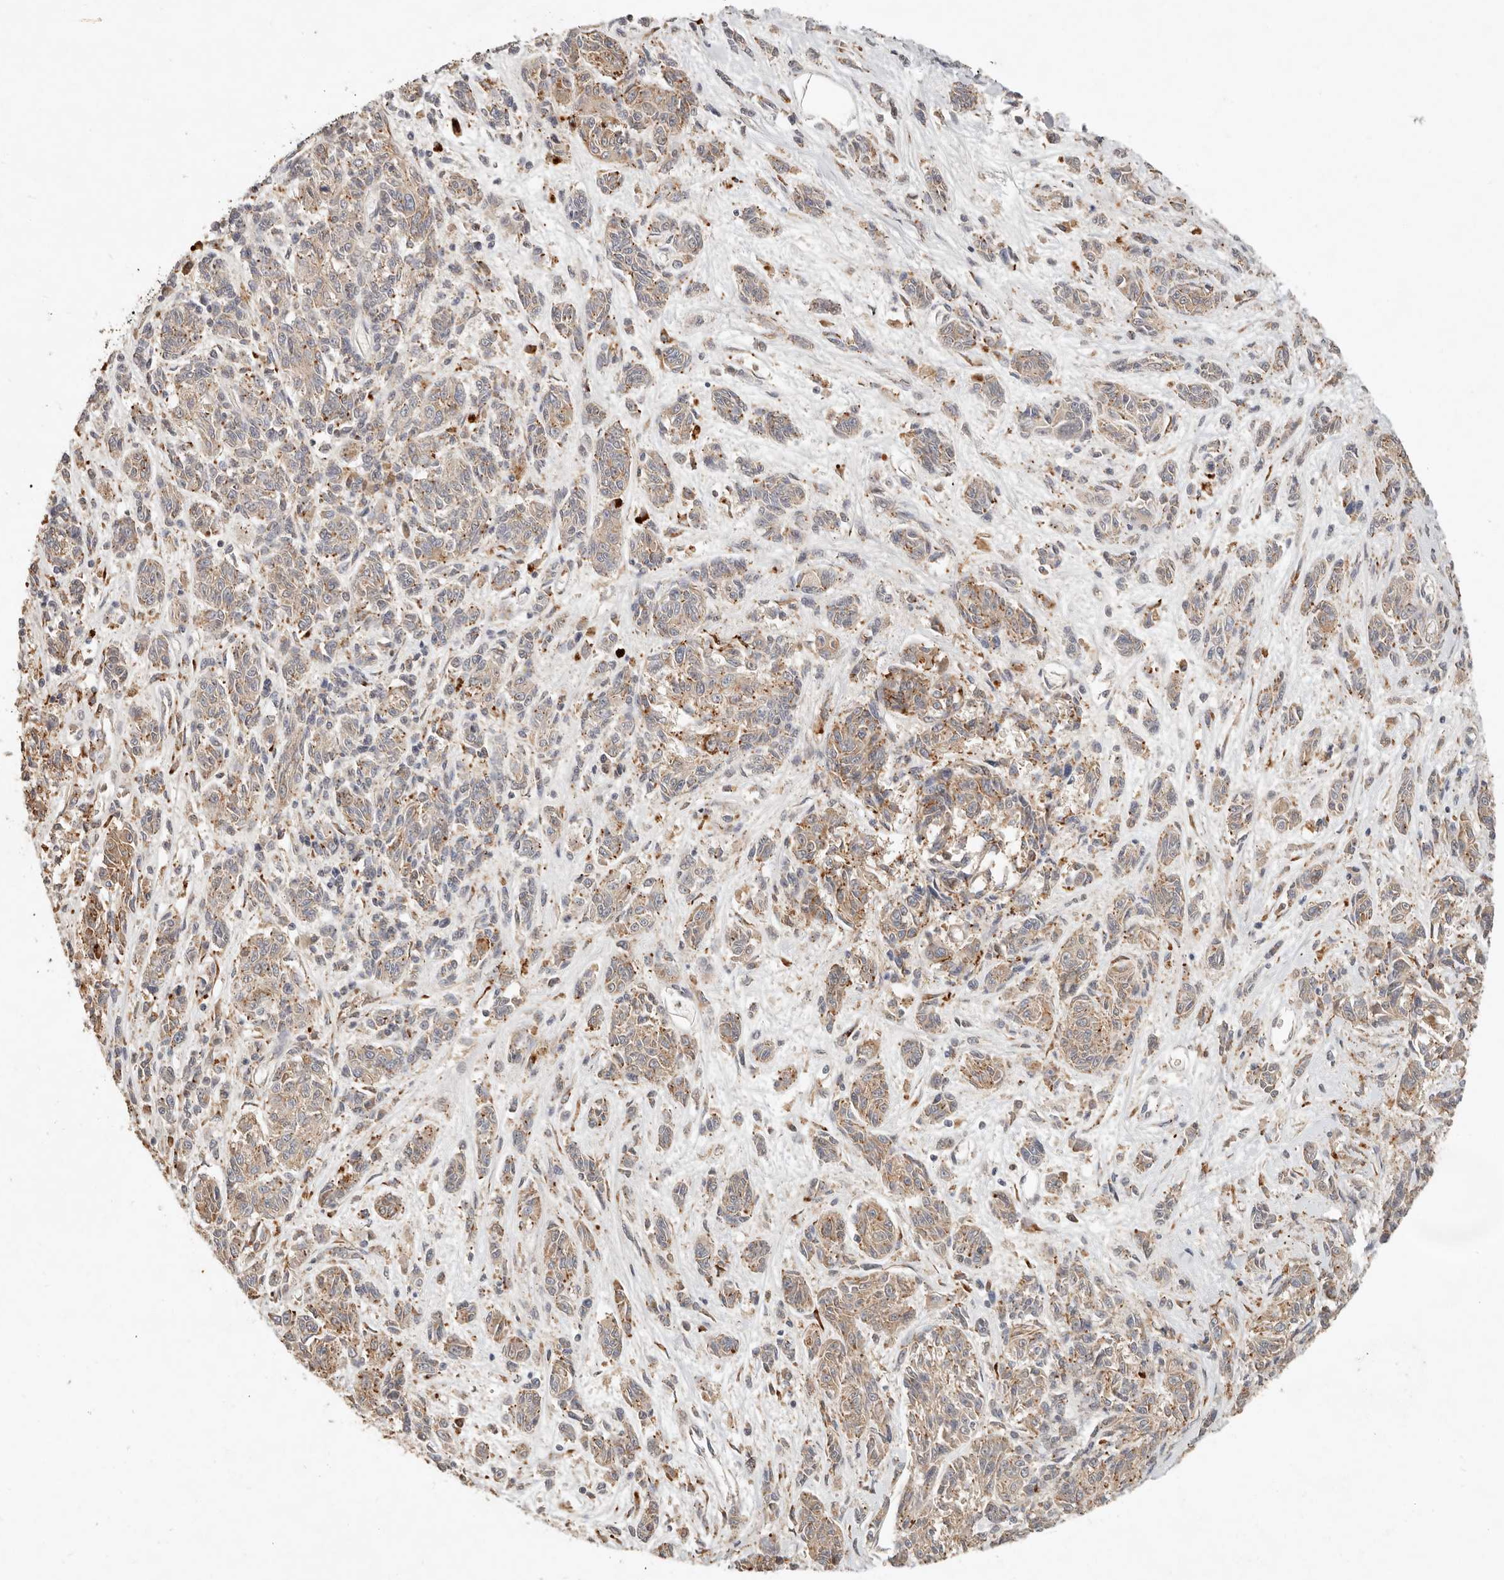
{"staining": {"intensity": "moderate", "quantity": "25%-75%", "location": "cytoplasmic/membranous"}, "tissue": "melanoma", "cell_type": "Tumor cells", "image_type": "cancer", "snomed": [{"axis": "morphology", "description": "Malignant melanoma, NOS"}, {"axis": "topography", "description": "Skin"}], "caption": "Immunohistochemical staining of human malignant melanoma shows moderate cytoplasmic/membranous protein staining in approximately 25%-75% of tumor cells.", "gene": "ARHGEF10L", "patient": {"sex": "male", "age": 53}}